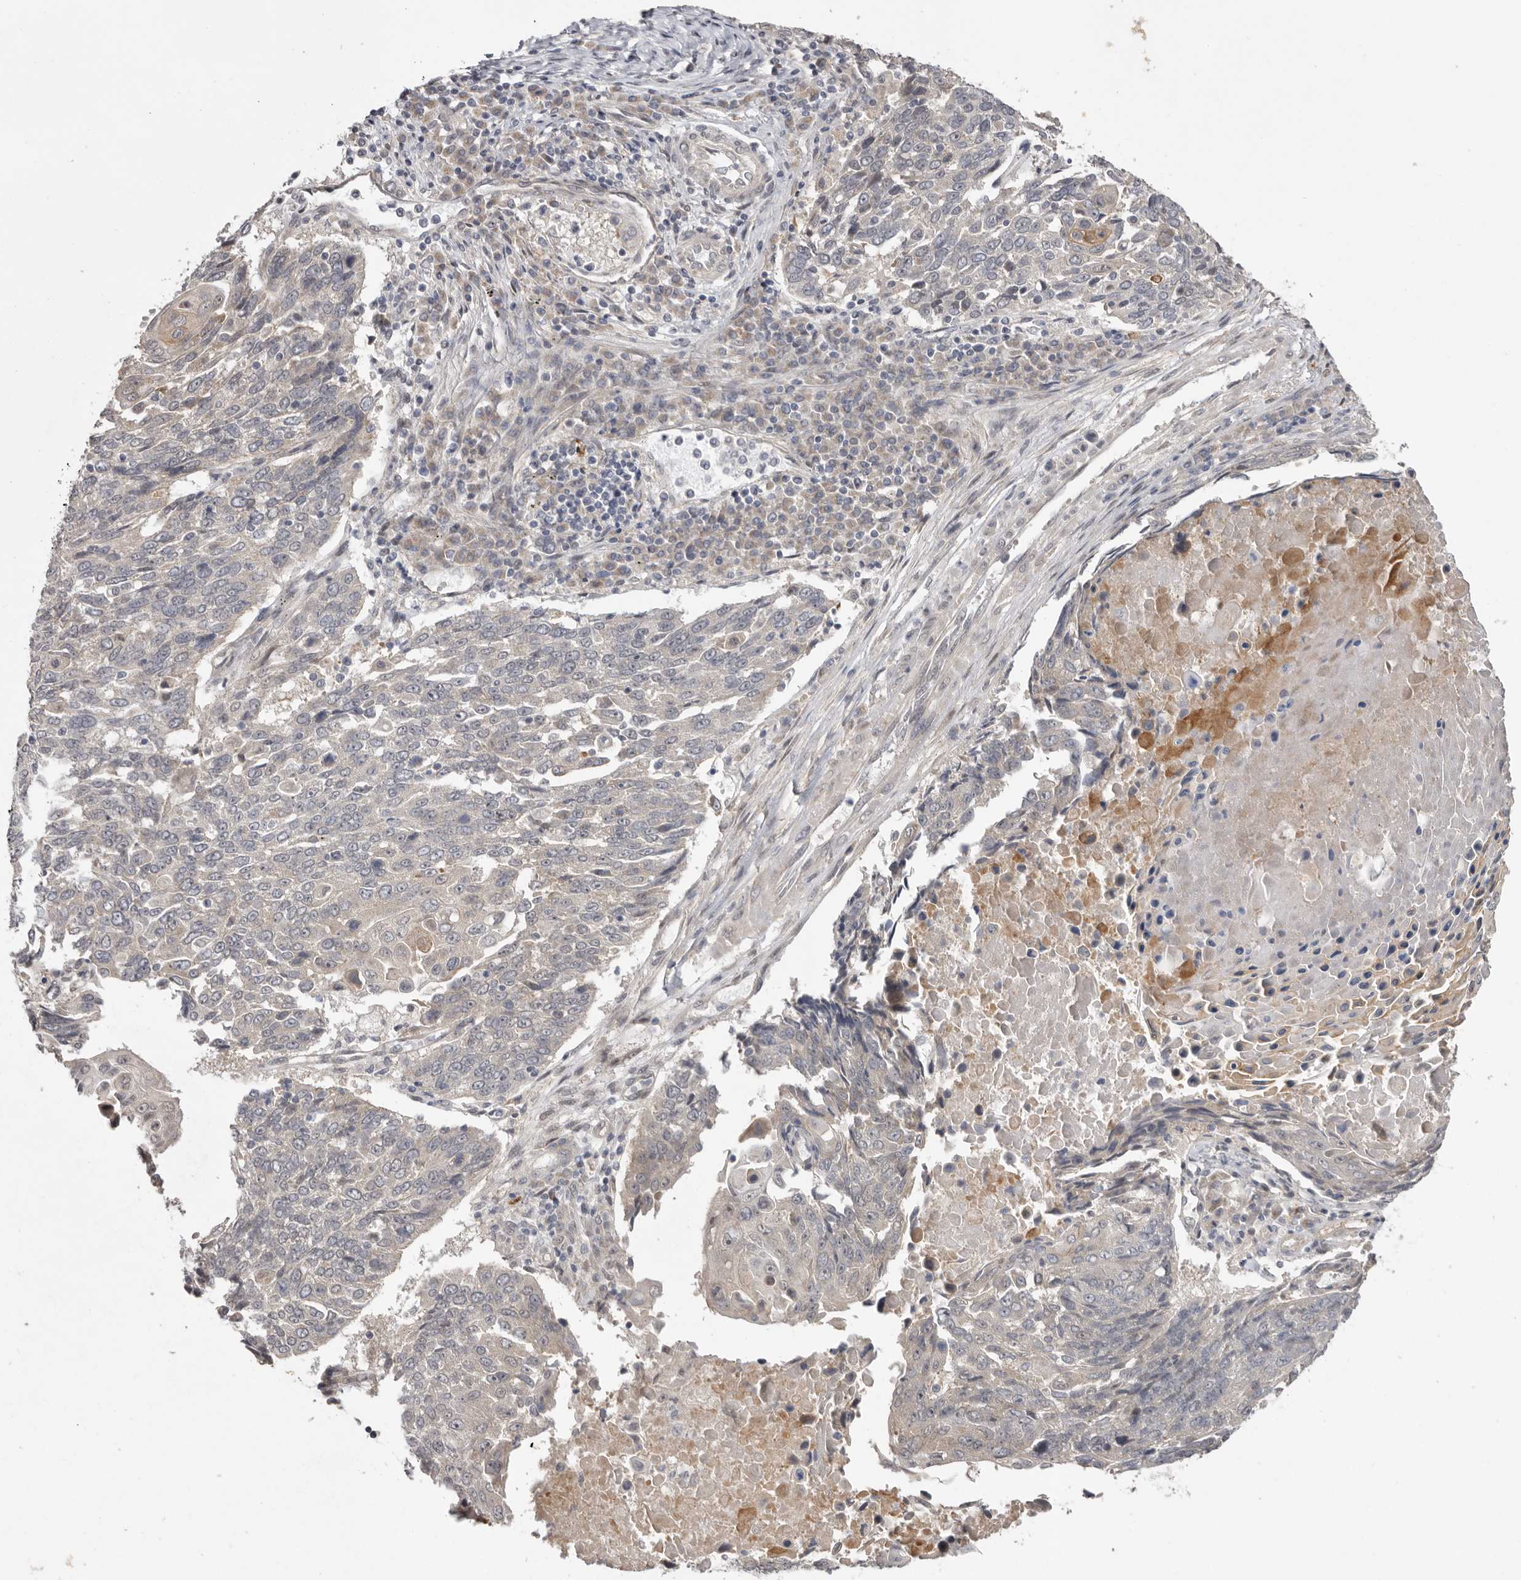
{"staining": {"intensity": "negative", "quantity": "none", "location": "none"}, "tissue": "lung cancer", "cell_type": "Tumor cells", "image_type": "cancer", "snomed": [{"axis": "morphology", "description": "Squamous cell carcinoma, NOS"}, {"axis": "topography", "description": "Lung"}], "caption": "Tumor cells show no significant expression in lung cancer (squamous cell carcinoma). (Stains: DAB (3,3'-diaminobenzidine) immunohistochemistry (IHC) with hematoxylin counter stain, Microscopy: brightfield microscopy at high magnification).", "gene": "NSUN4", "patient": {"sex": "male", "age": 66}}